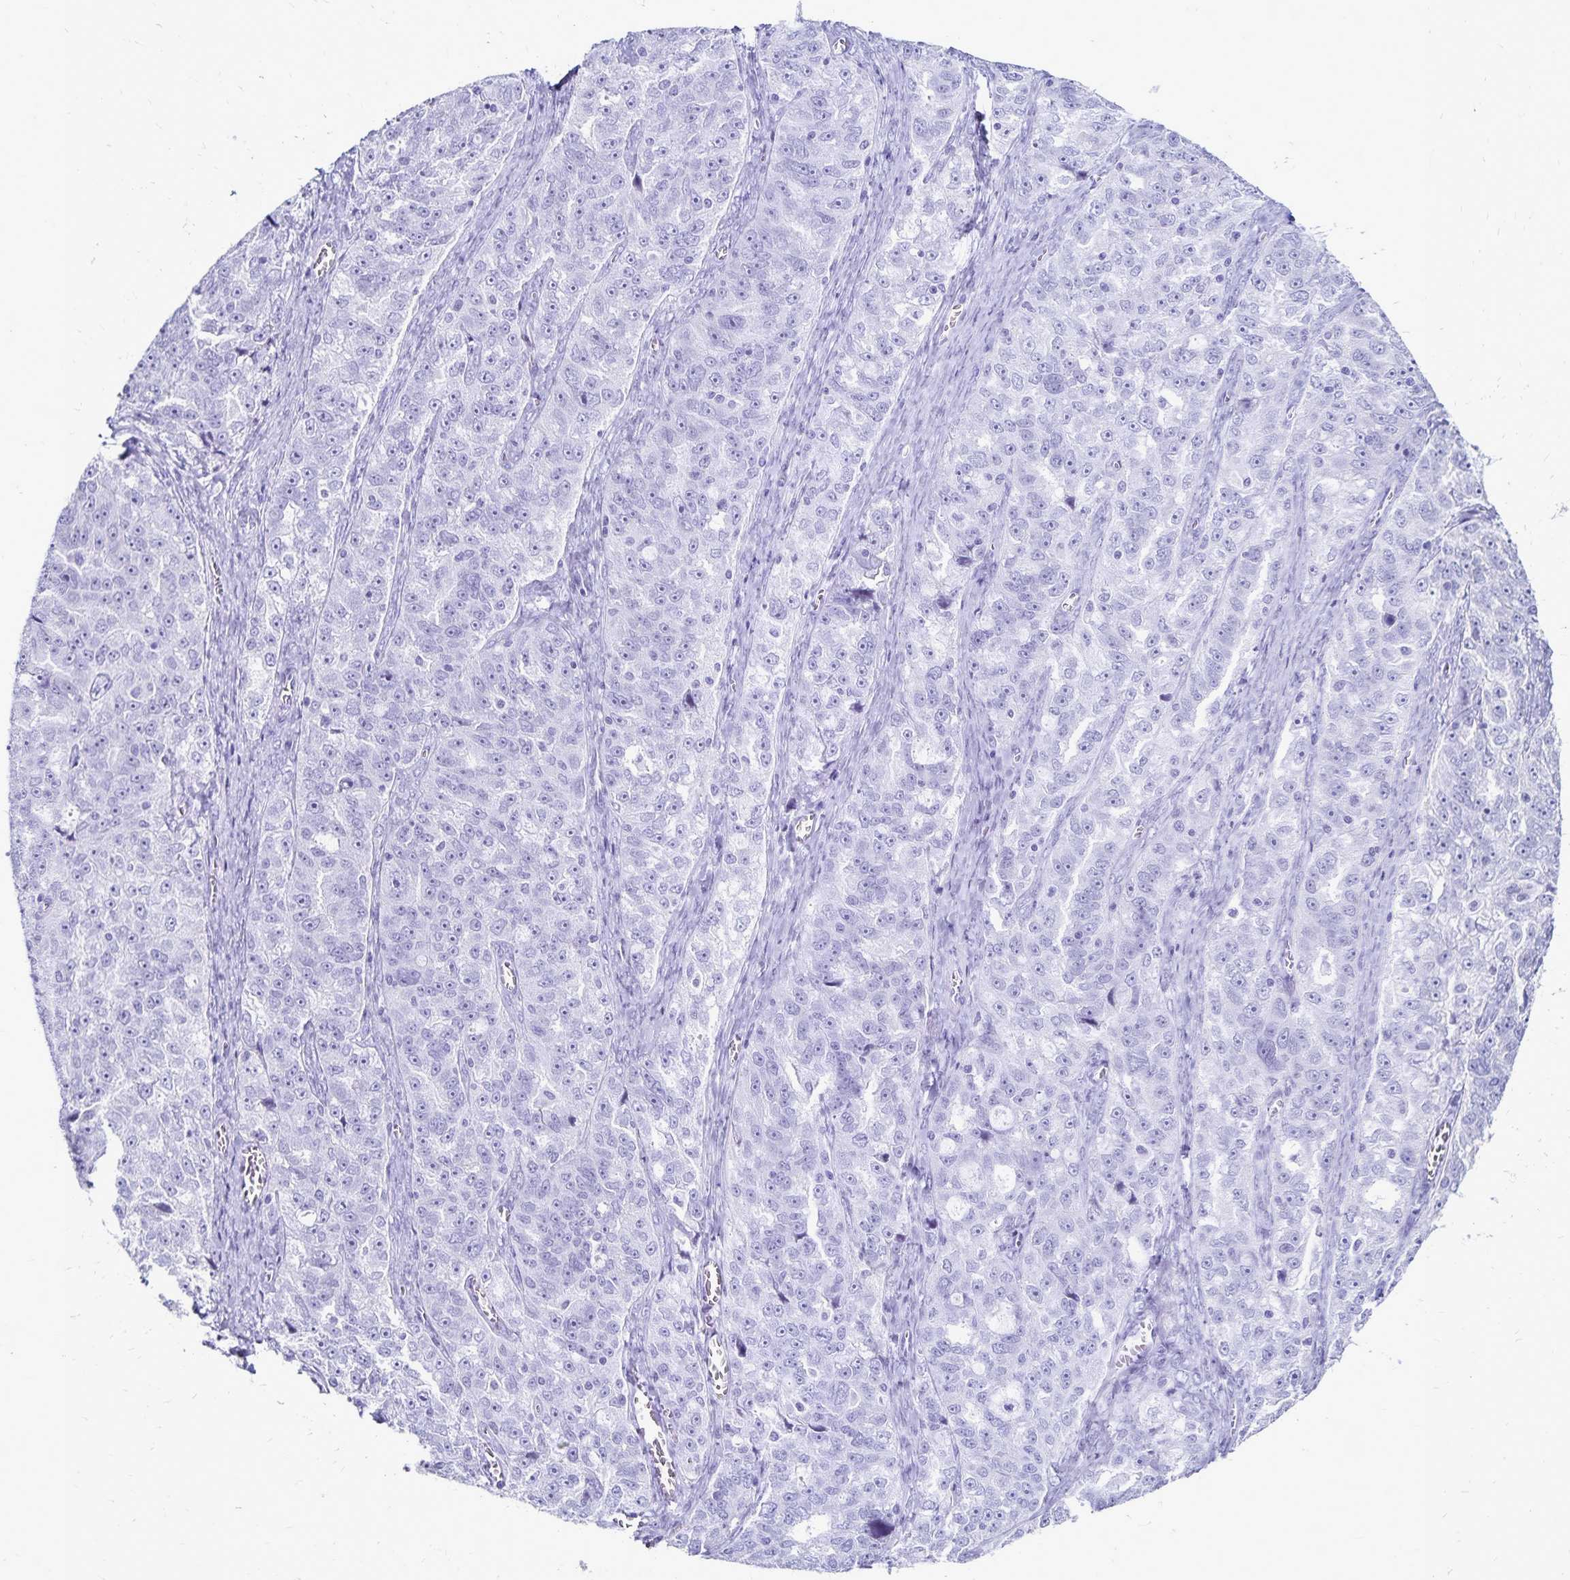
{"staining": {"intensity": "negative", "quantity": "none", "location": "none"}, "tissue": "ovarian cancer", "cell_type": "Tumor cells", "image_type": "cancer", "snomed": [{"axis": "morphology", "description": "Cystadenocarcinoma, serous, NOS"}, {"axis": "topography", "description": "Ovary"}], "caption": "DAB immunohistochemical staining of human serous cystadenocarcinoma (ovarian) displays no significant expression in tumor cells. The staining was performed using DAB to visualize the protein expression in brown, while the nuclei were stained in blue with hematoxylin (Magnification: 20x).", "gene": "GIP", "patient": {"sex": "female", "age": 51}}